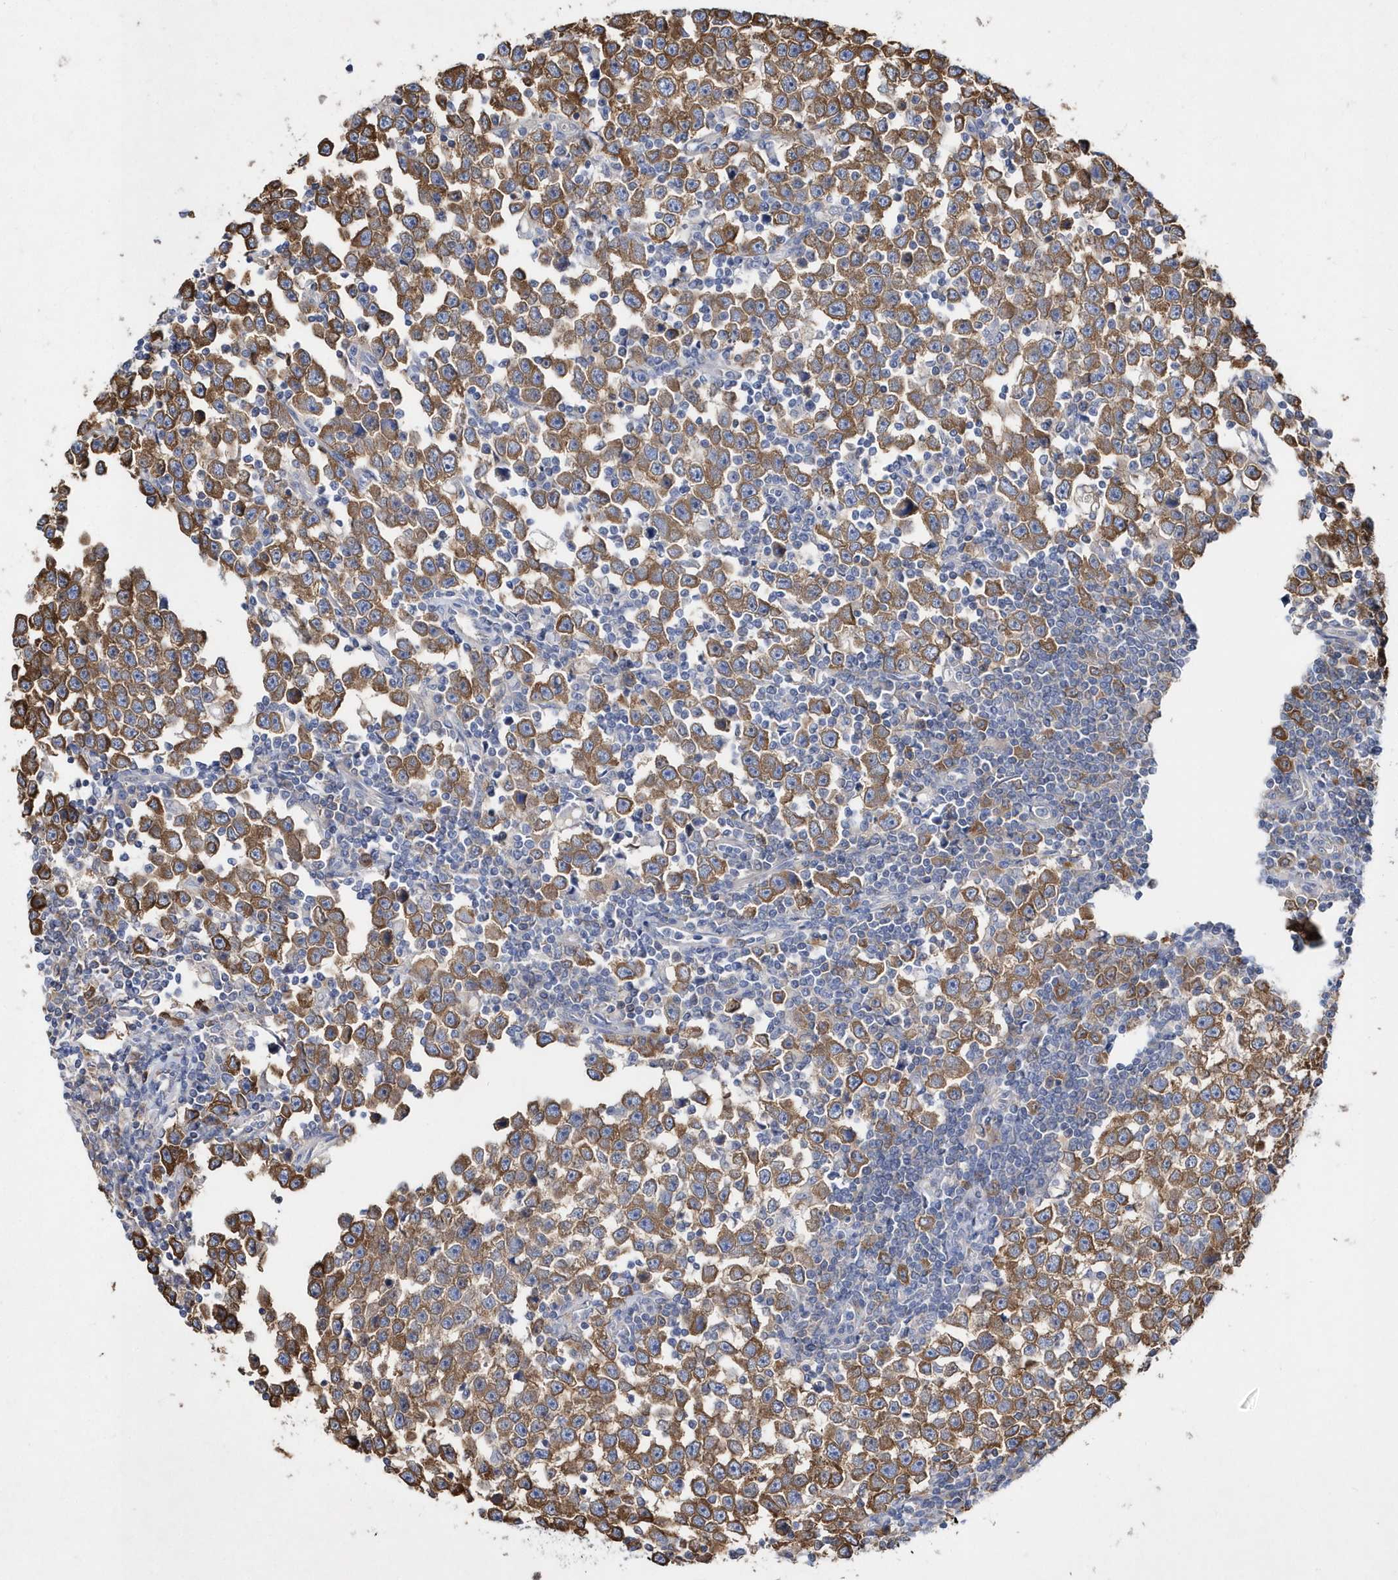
{"staining": {"intensity": "moderate", "quantity": ">75%", "location": "cytoplasmic/membranous"}, "tissue": "testis cancer", "cell_type": "Tumor cells", "image_type": "cancer", "snomed": [{"axis": "morphology", "description": "Normal tissue, NOS"}, {"axis": "morphology", "description": "Seminoma, NOS"}, {"axis": "topography", "description": "Testis"}], "caption": "Immunohistochemistry of human seminoma (testis) shows medium levels of moderate cytoplasmic/membranous positivity in approximately >75% of tumor cells.", "gene": "JKAMP", "patient": {"sex": "male", "age": 43}}